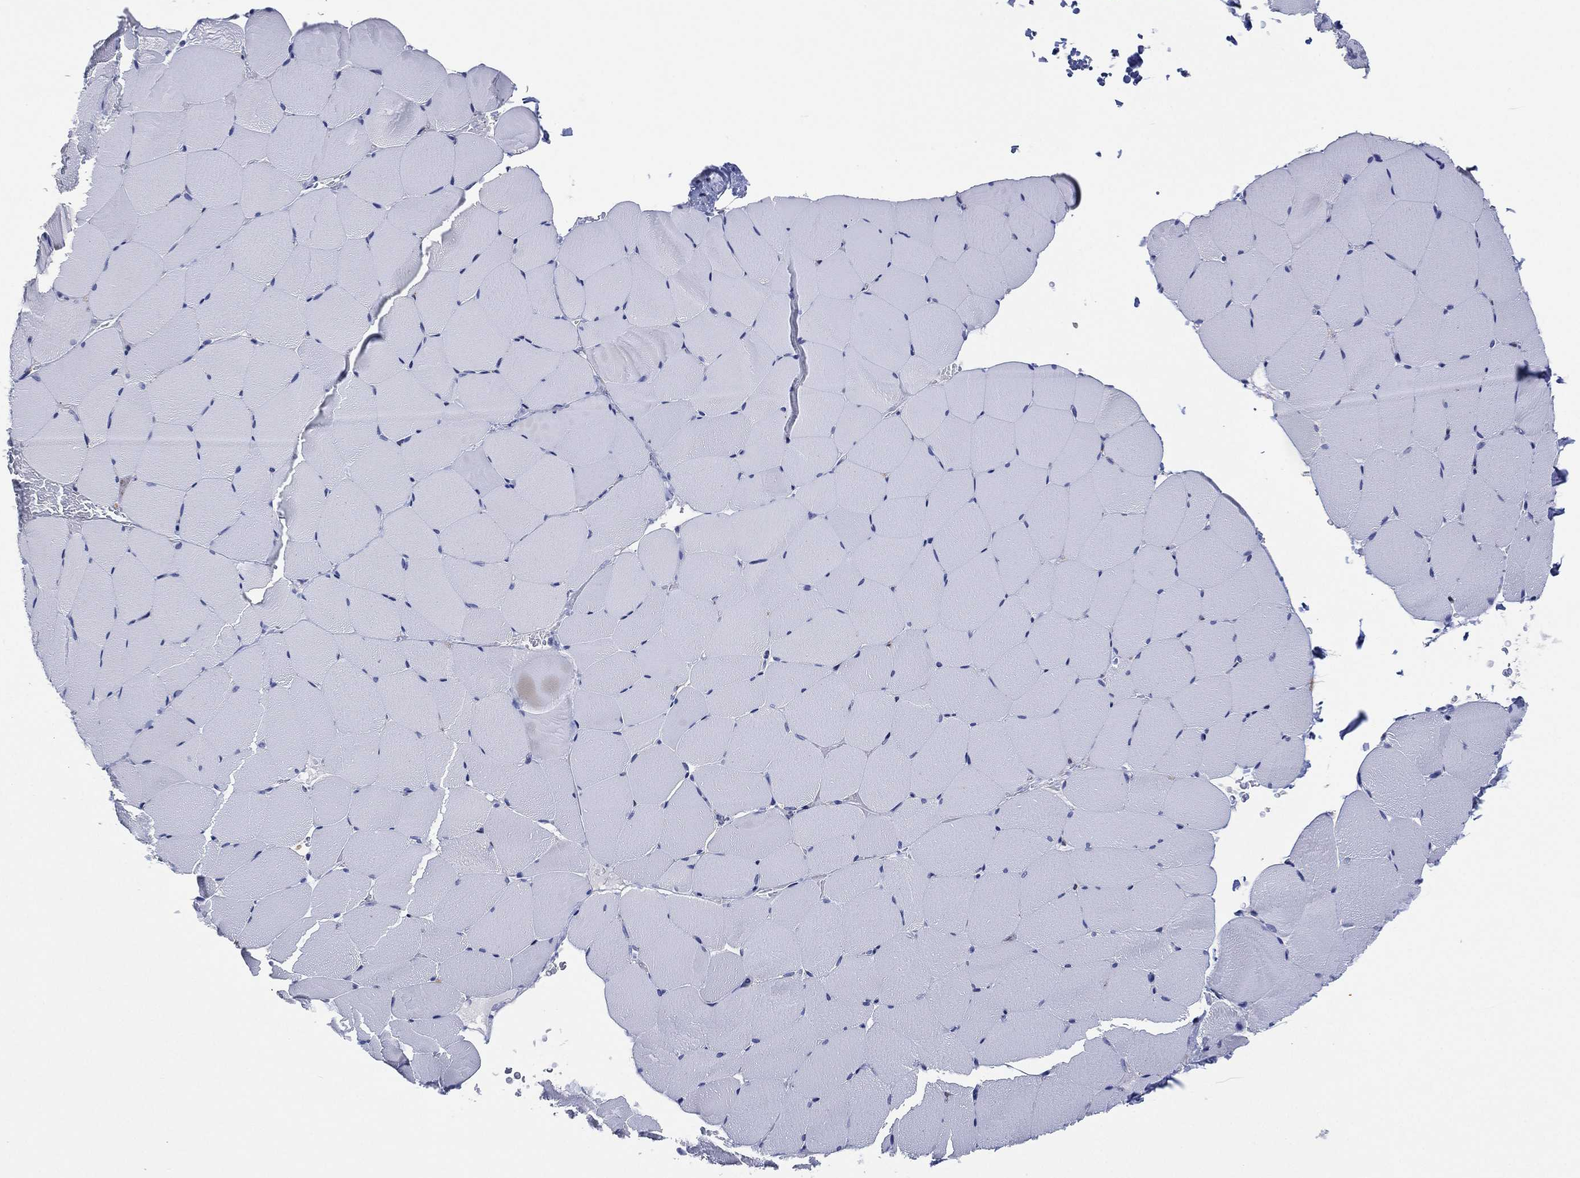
{"staining": {"intensity": "negative", "quantity": "none", "location": "none"}, "tissue": "skeletal muscle", "cell_type": "Myocytes", "image_type": "normal", "snomed": [{"axis": "morphology", "description": "Normal tissue, NOS"}, {"axis": "topography", "description": "Skeletal muscle"}], "caption": "Immunohistochemical staining of normal skeletal muscle exhibits no significant positivity in myocytes. (Brightfield microscopy of DAB (3,3'-diaminobenzidine) immunohistochemistry (IHC) at high magnification).", "gene": "GALNS", "patient": {"sex": "female", "age": 37}}